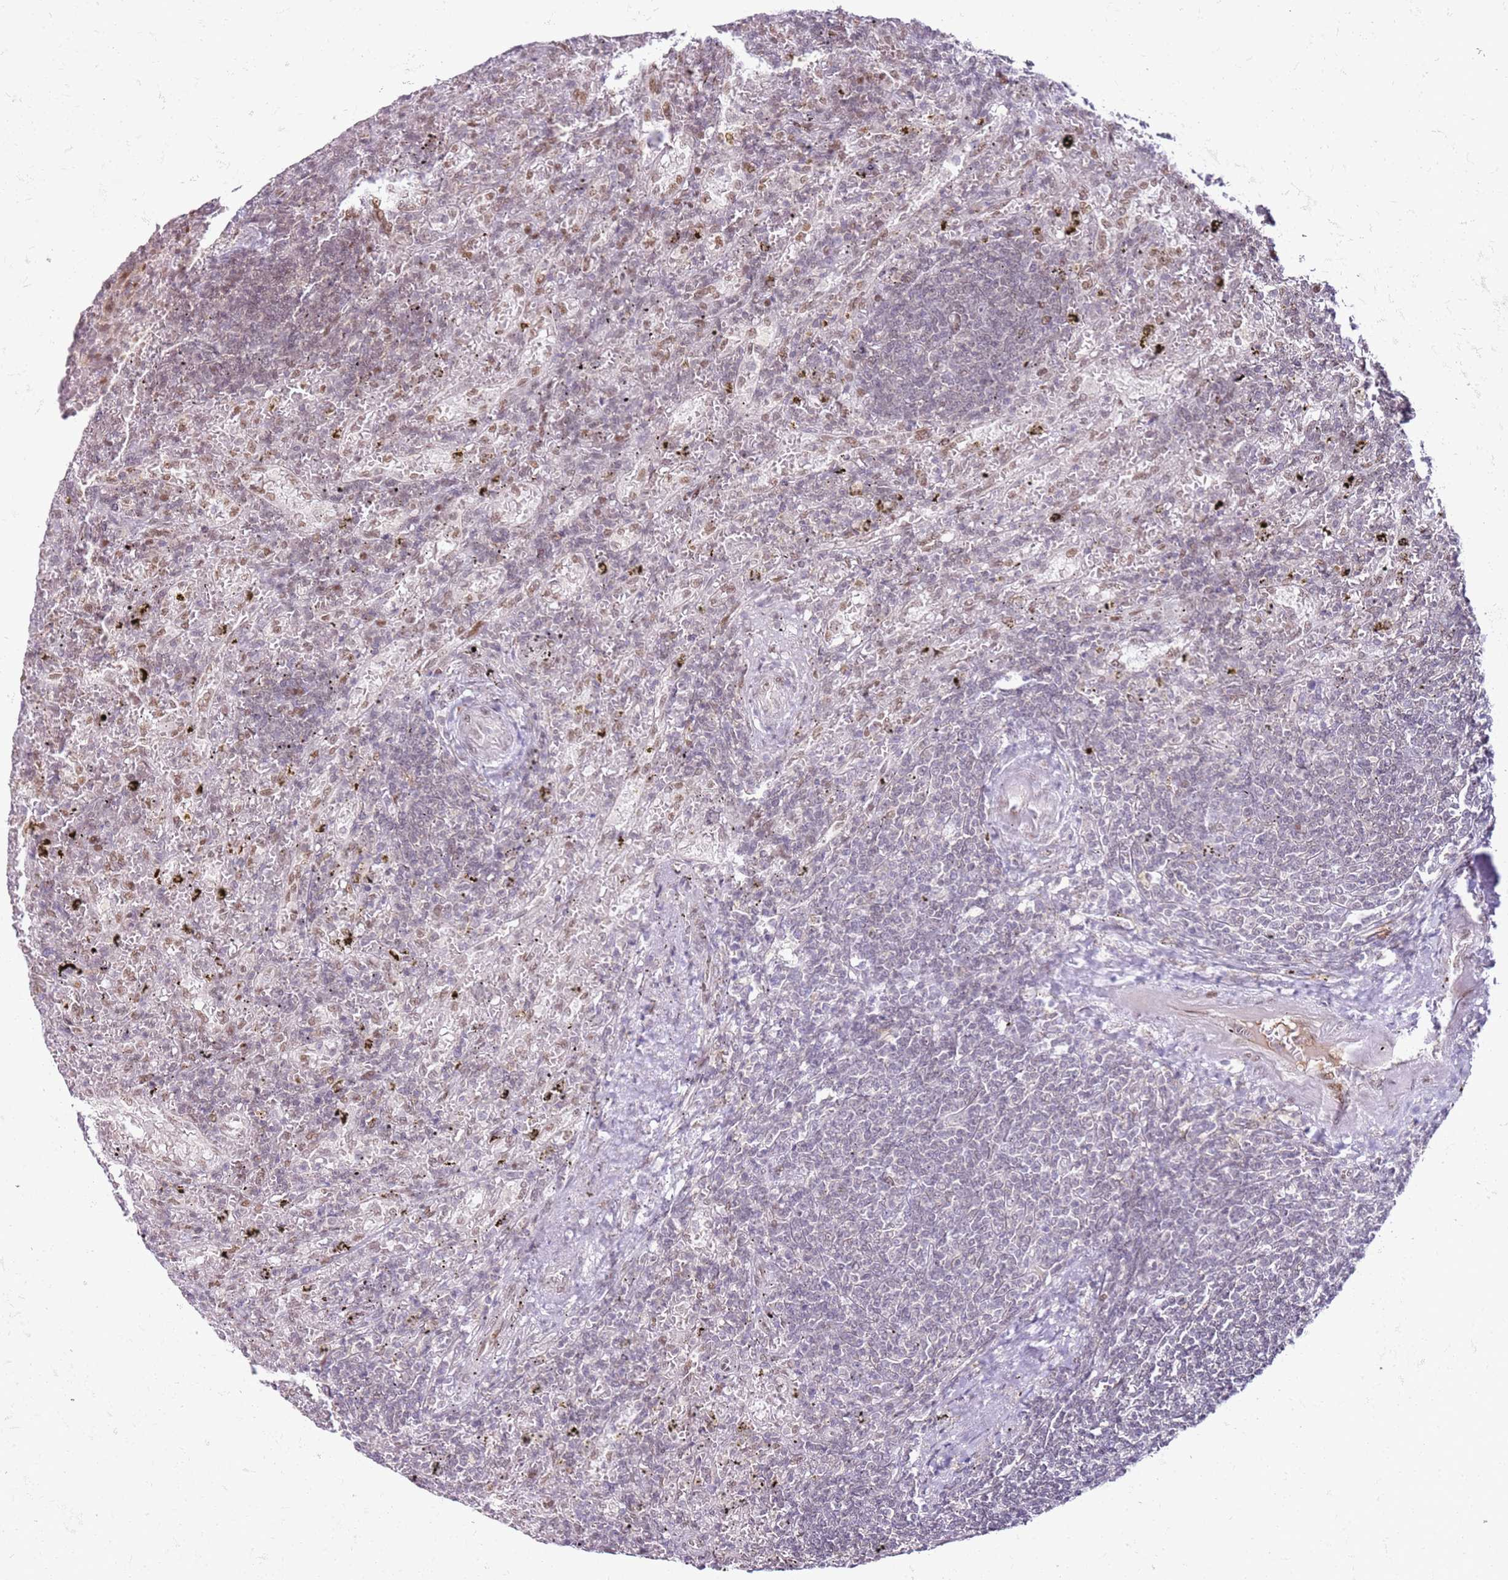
{"staining": {"intensity": "moderate", "quantity": "<25%", "location": "nuclear"}, "tissue": "lymphoma", "cell_type": "Tumor cells", "image_type": "cancer", "snomed": [{"axis": "morphology", "description": "Malignant lymphoma, non-Hodgkin's type, Low grade"}, {"axis": "topography", "description": "Spleen"}], "caption": "Tumor cells exhibit moderate nuclear staining in about <25% of cells in lymphoma. Immunohistochemistry stains the protein in brown and the nuclei are stained blue.", "gene": "PHC2", "patient": {"sex": "male", "age": 76}}